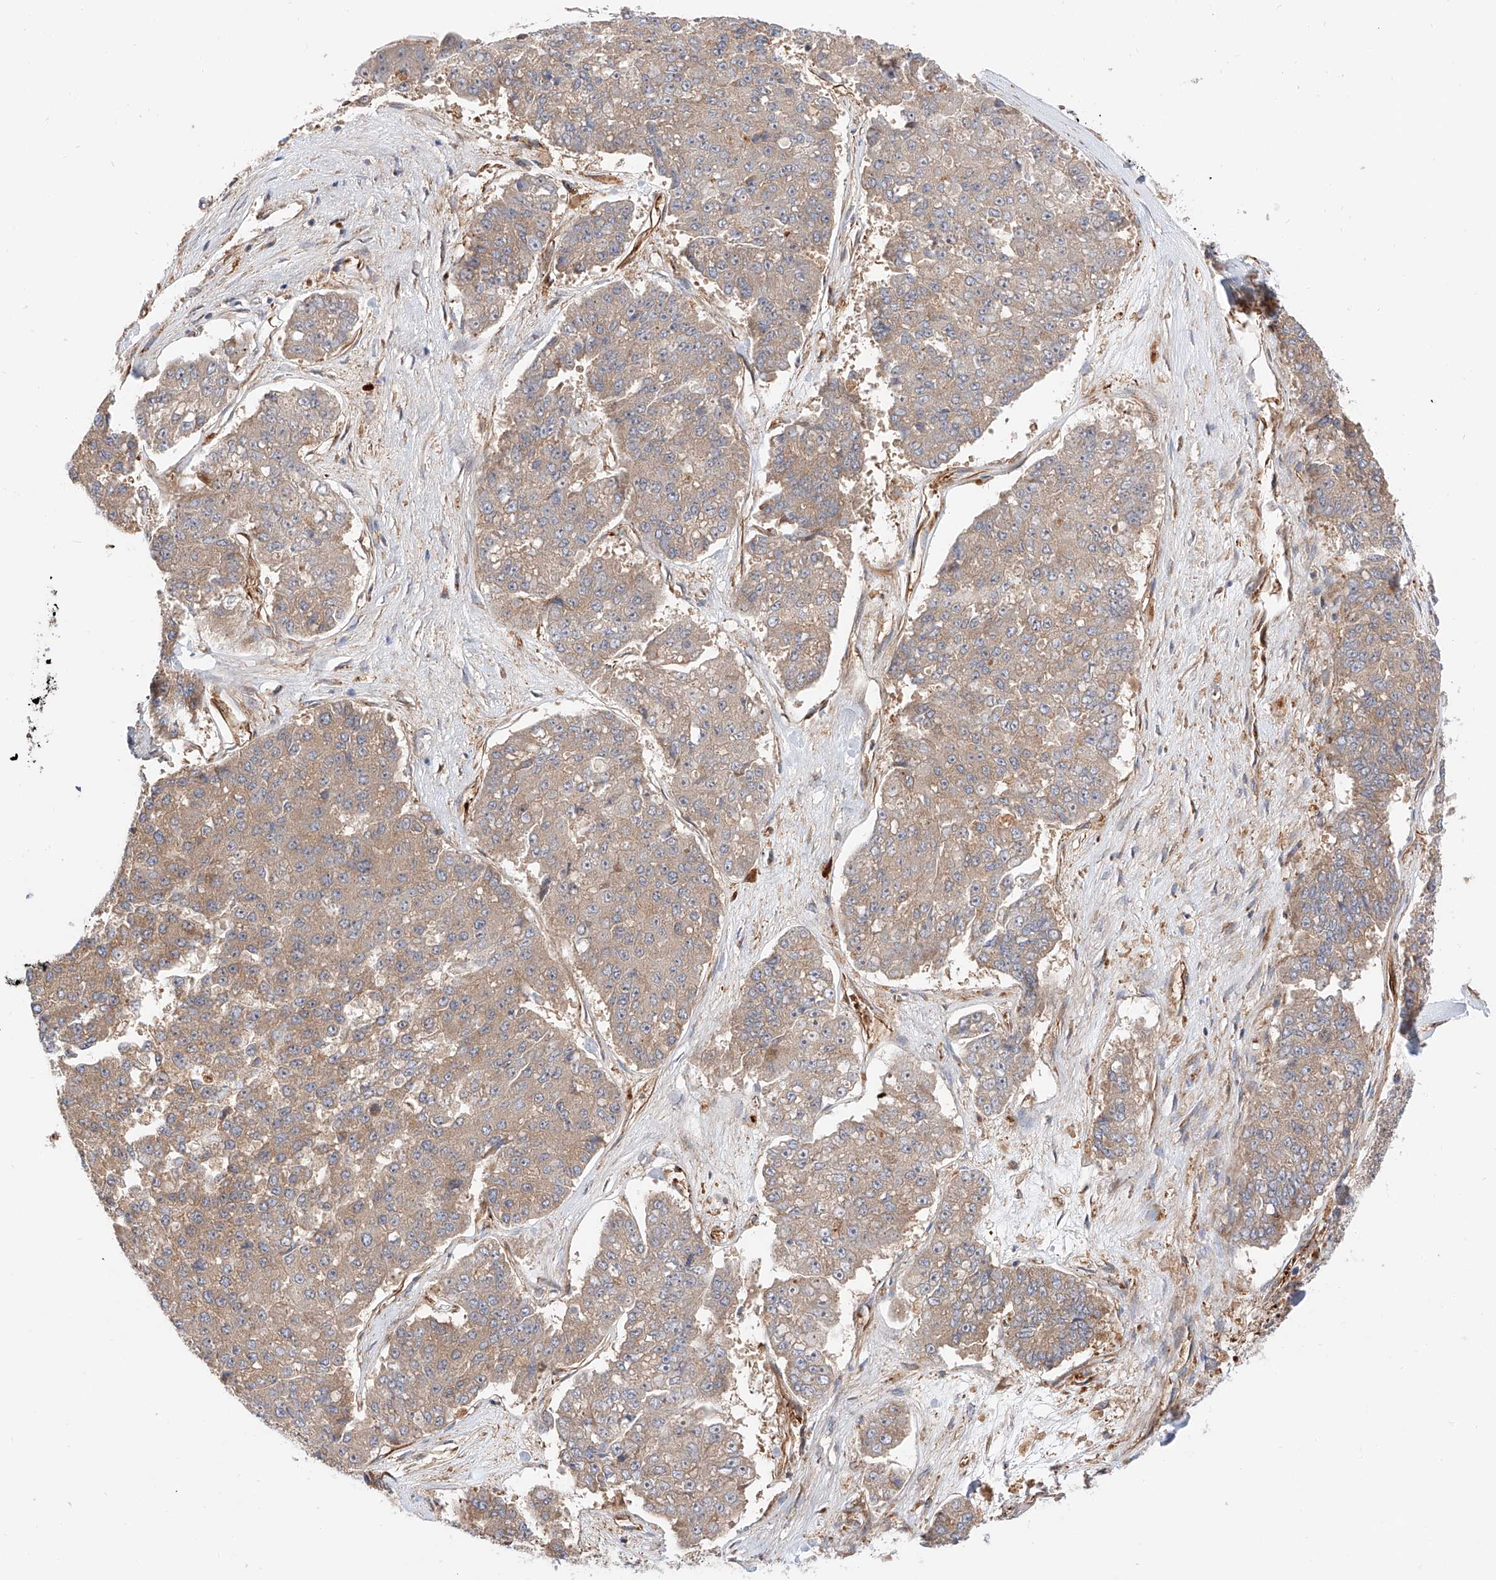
{"staining": {"intensity": "moderate", "quantity": "25%-75%", "location": "cytoplasmic/membranous"}, "tissue": "pancreatic cancer", "cell_type": "Tumor cells", "image_type": "cancer", "snomed": [{"axis": "morphology", "description": "Adenocarcinoma, NOS"}, {"axis": "topography", "description": "Pancreas"}], "caption": "Immunohistochemistry (IHC) of adenocarcinoma (pancreatic) exhibits medium levels of moderate cytoplasmic/membranous positivity in approximately 25%-75% of tumor cells. (DAB (3,3'-diaminobenzidine) IHC, brown staining for protein, blue staining for nuclei).", "gene": "ISCA2", "patient": {"sex": "male", "age": 50}}